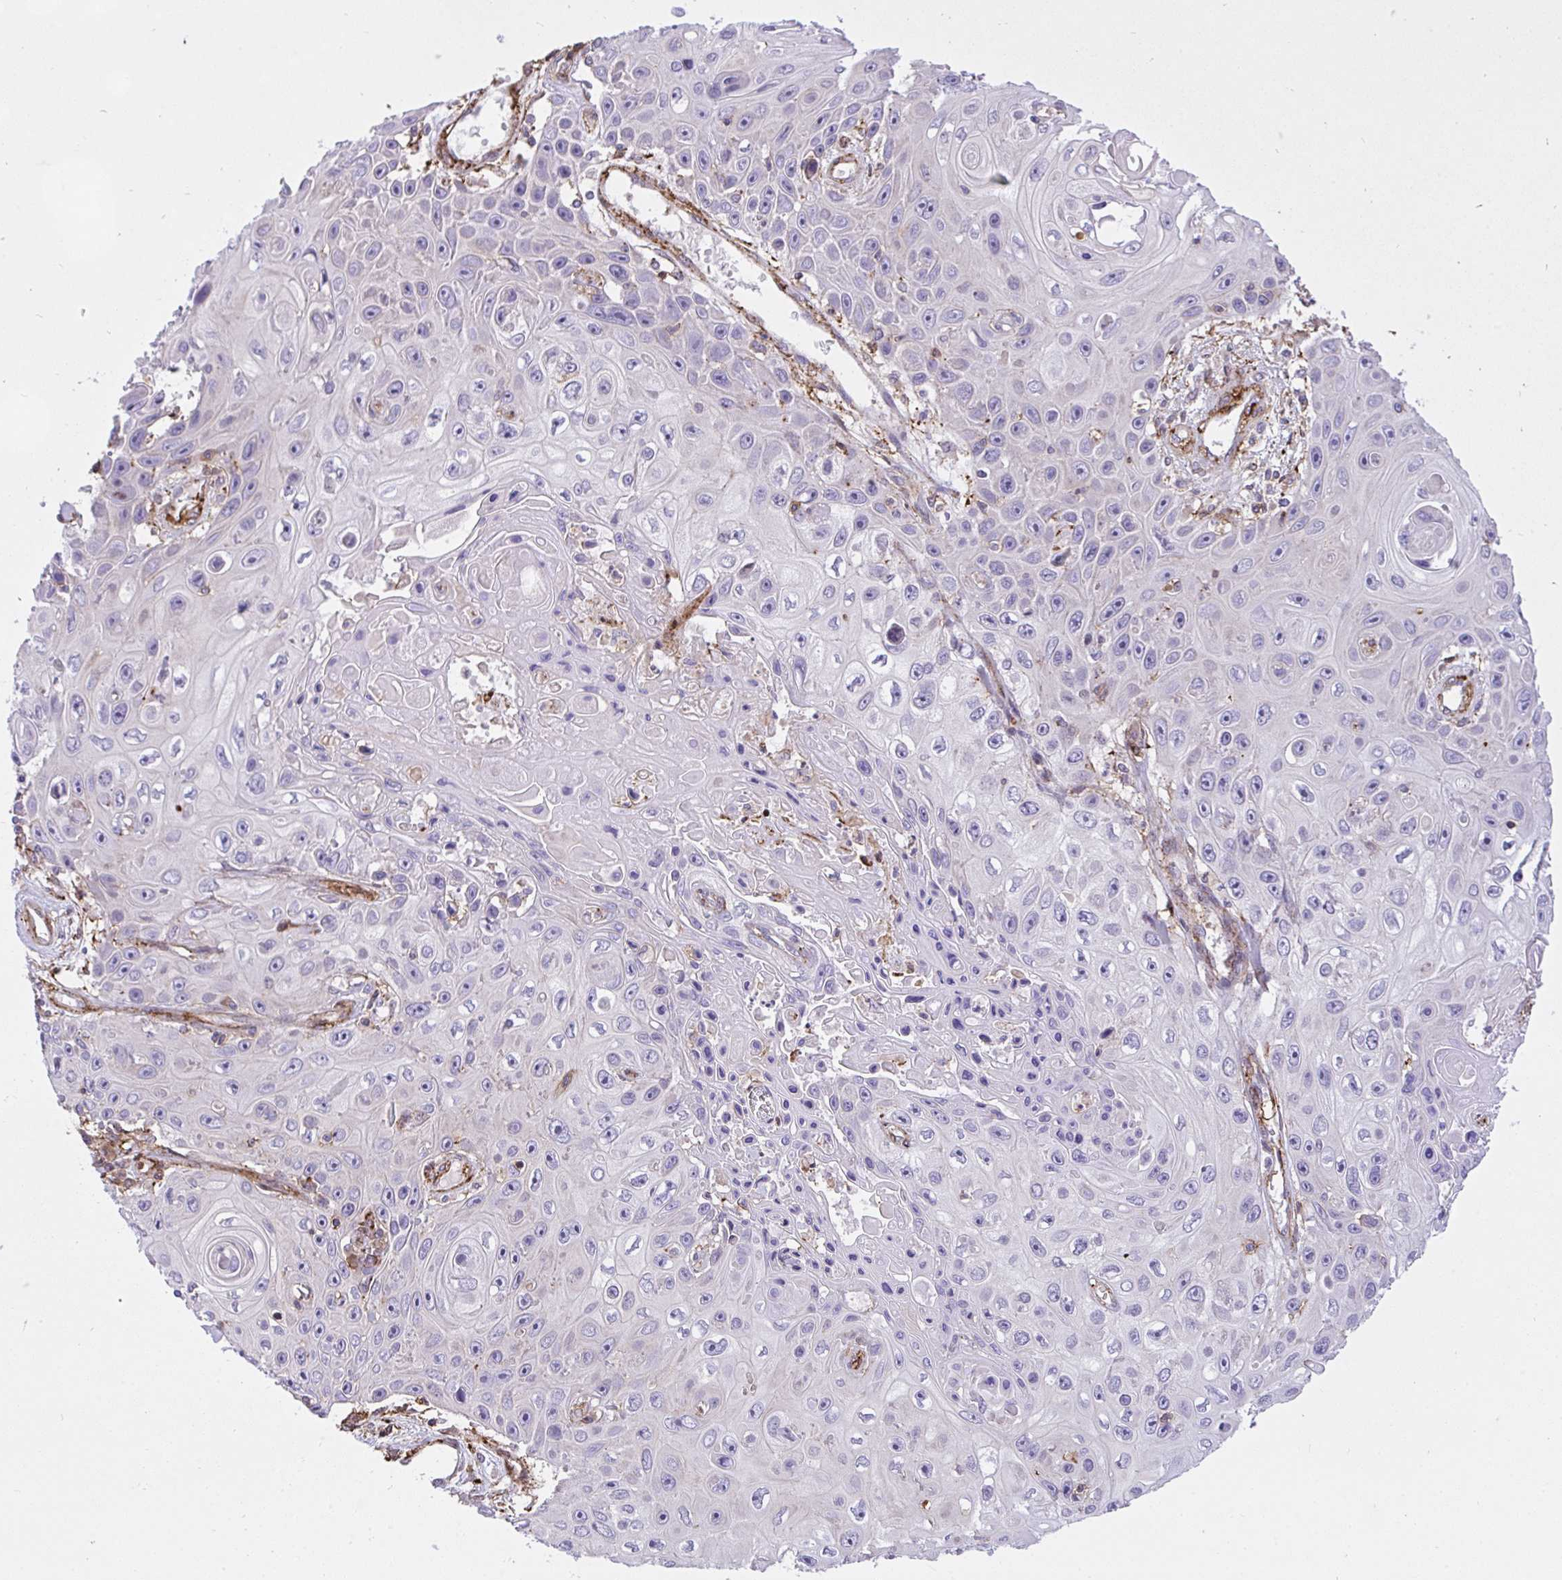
{"staining": {"intensity": "negative", "quantity": "none", "location": "none"}, "tissue": "skin cancer", "cell_type": "Tumor cells", "image_type": "cancer", "snomed": [{"axis": "morphology", "description": "Squamous cell carcinoma, NOS"}, {"axis": "topography", "description": "Skin"}], "caption": "Immunohistochemical staining of human skin cancer (squamous cell carcinoma) displays no significant expression in tumor cells.", "gene": "ERI1", "patient": {"sex": "male", "age": 82}}